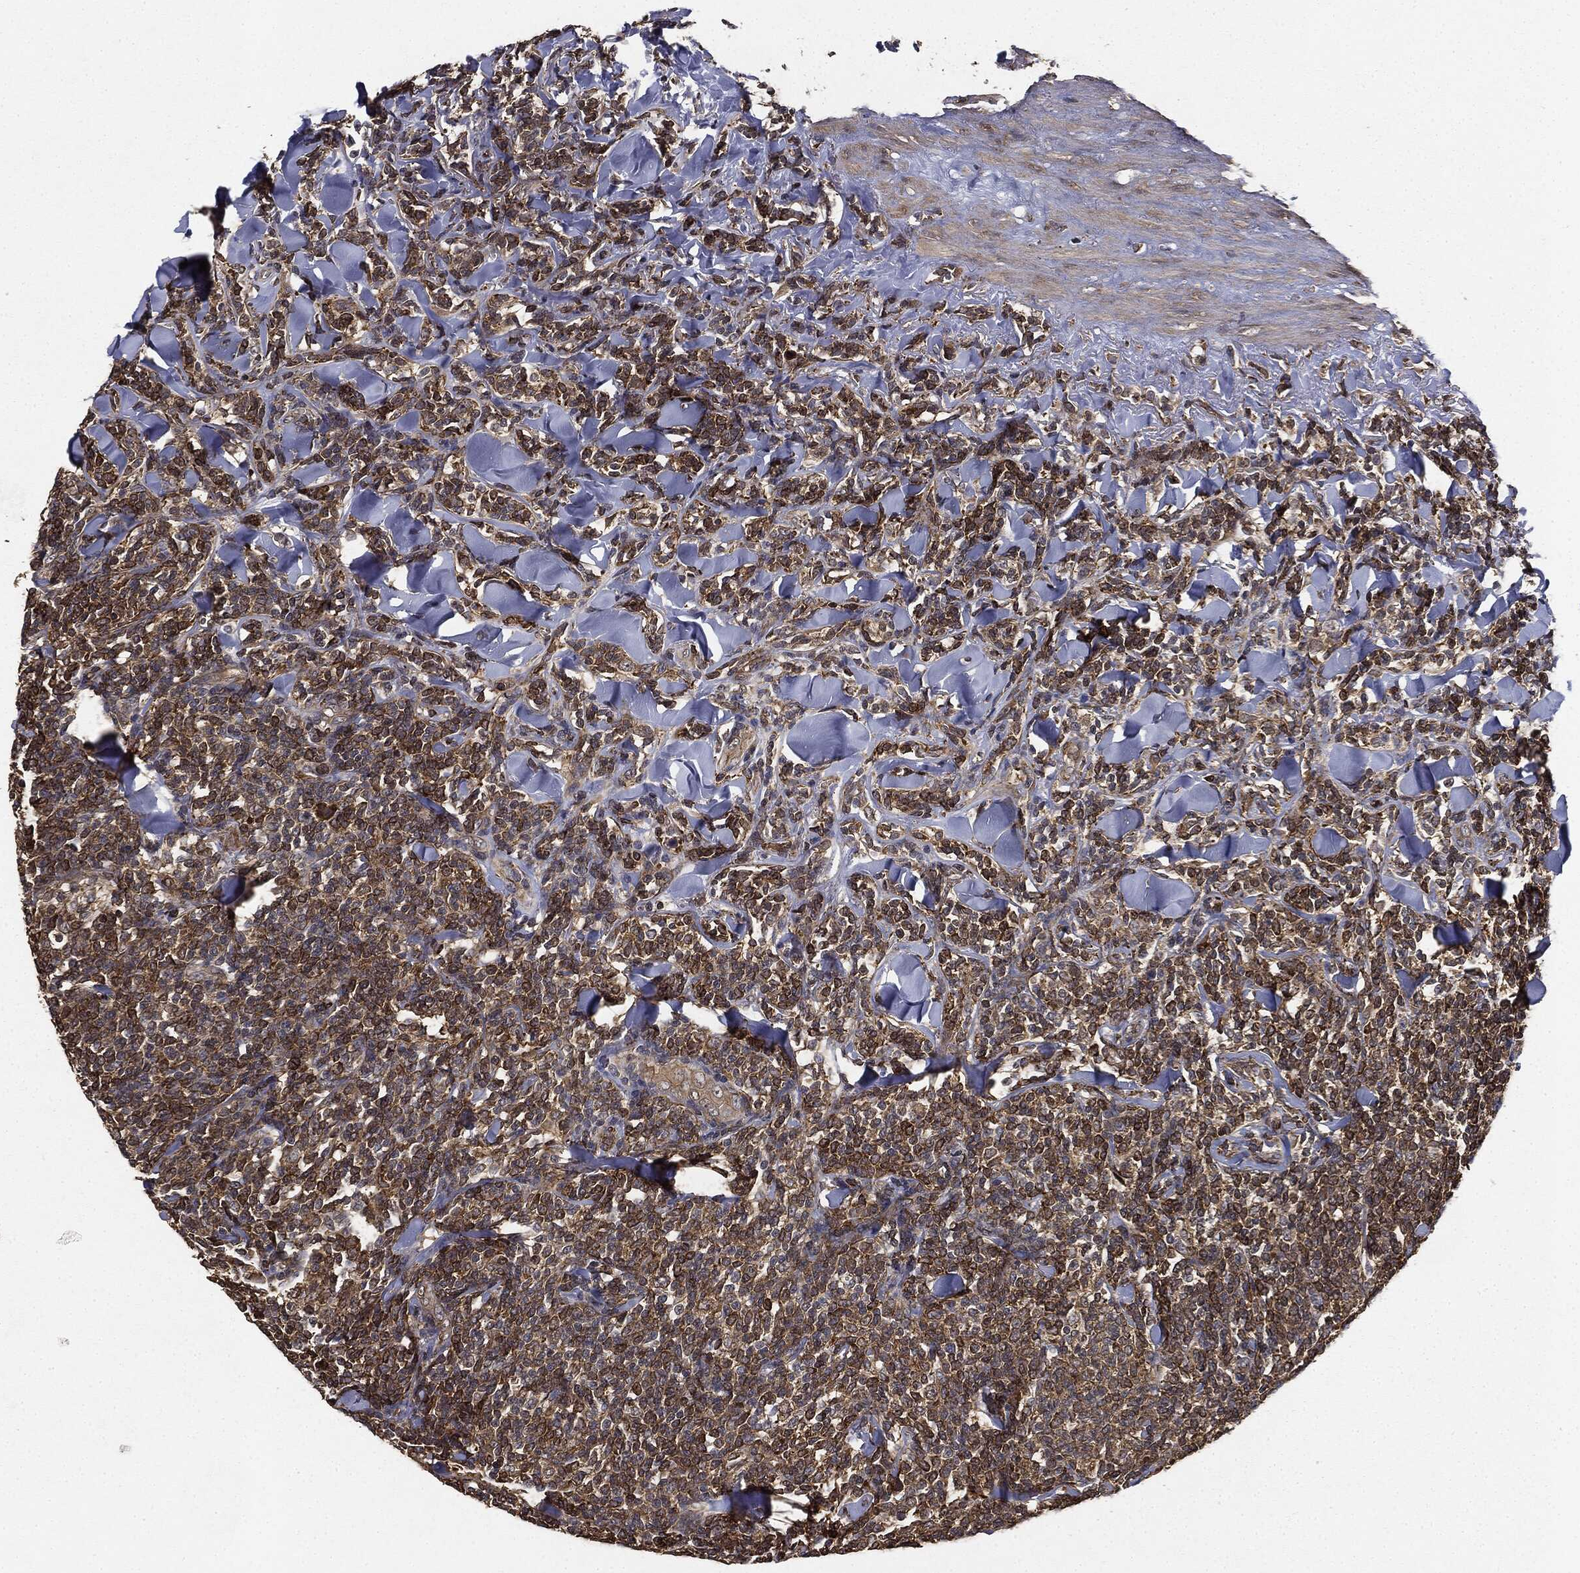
{"staining": {"intensity": "moderate", "quantity": ">75%", "location": "cytoplasmic/membranous"}, "tissue": "lymphoma", "cell_type": "Tumor cells", "image_type": "cancer", "snomed": [{"axis": "morphology", "description": "Malignant lymphoma, non-Hodgkin's type, Low grade"}, {"axis": "topography", "description": "Lymph node"}], "caption": "About >75% of tumor cells in low-grade malignant lymphoma, non-Hodgkin's type exhibit moderate cytoplasmic/membranous protein positivity as visualized by brown immunohistochemical staining.", "gene": "MIER2", "patient": {"sex": "female", "age": 56}}